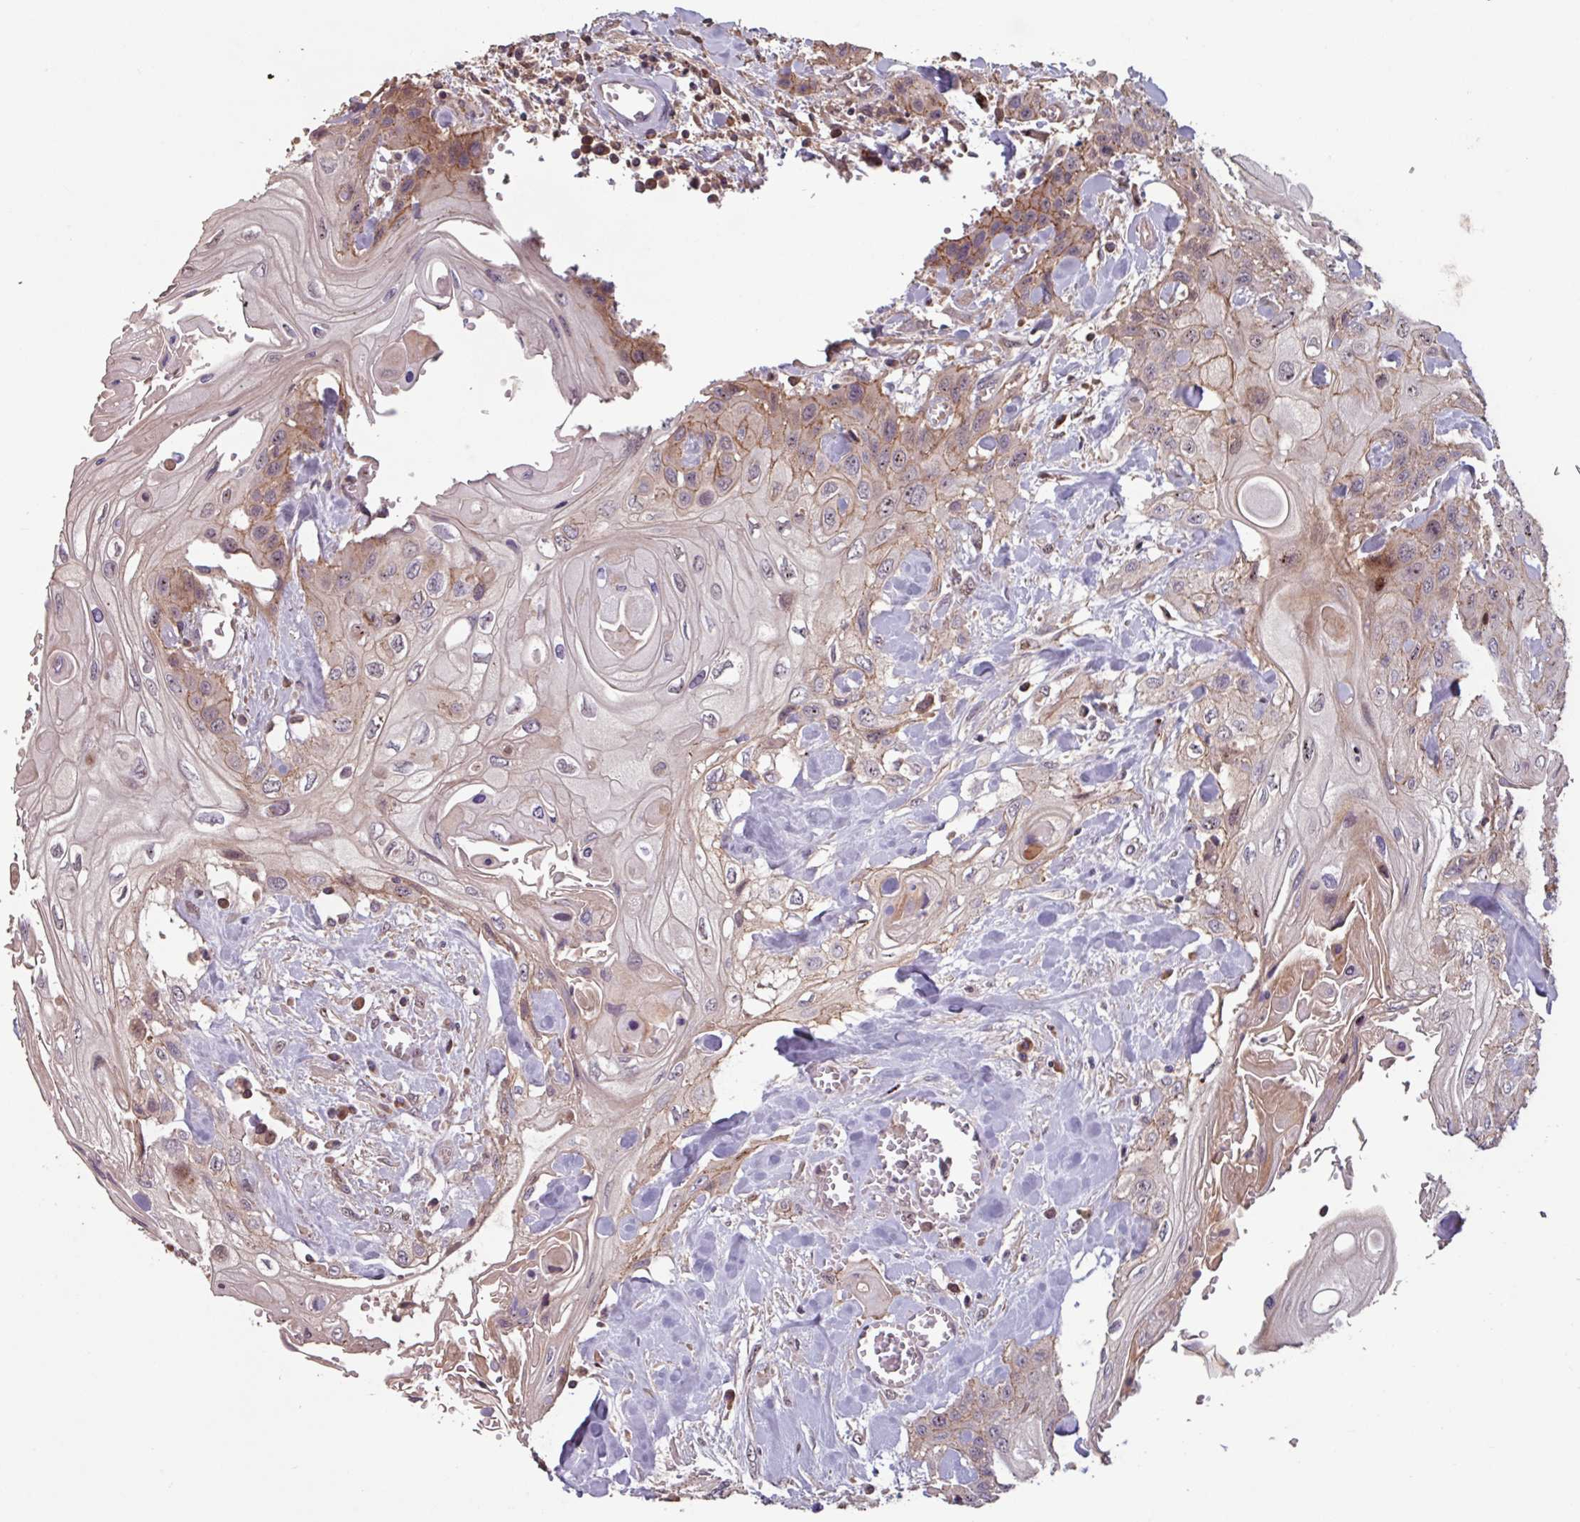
{"staining": {"intensity": "weak", "quantity": "<25%", "location": "cytoplasmic/membranous"}, "tissue": "head and neck cancer", "cell_type": "Tumor cells", "image_type": "cancer", "snomed": [{"axis": "morphology", "description": "Squamous cell carcinoma, NOS"}, {"axis": "topography", "description": "Head-Neck"}], "caption": "Protein analysis of head and neck squamous cell carcinoma exhibits no significant positivity in tumor cells.", "gene": "TMEM88", "patient": {"sex": "female", "age": 43}}